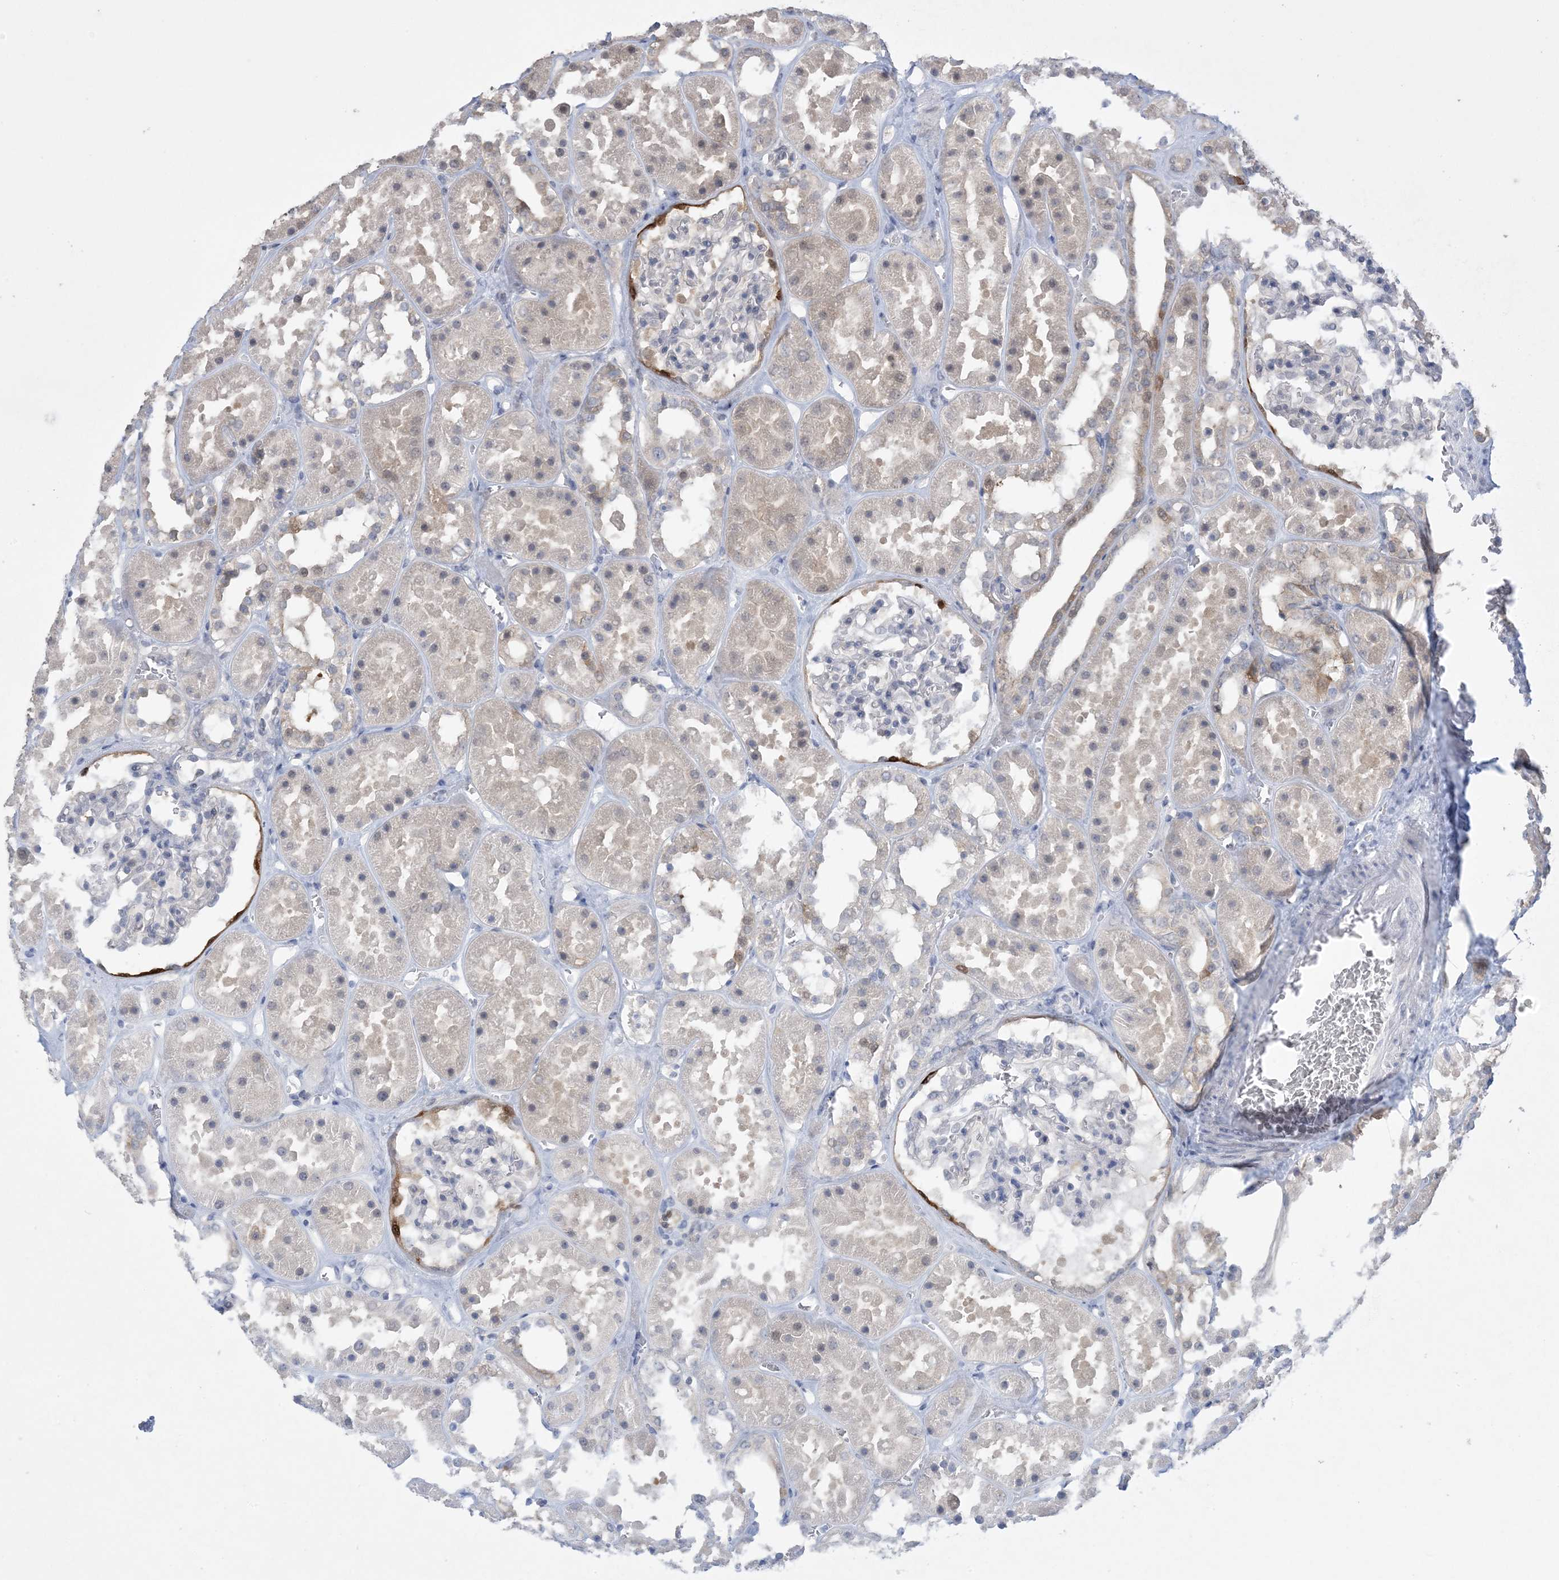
{"staining": {"intensity": "moderate", "quantity": "<25%", "location": "cytoplasmic/membranous"}, "tissue": "kidney", "cell_type": "Cells in glomeruli", "image_type": "normal", "snomed": [{"axis": "morphology", "description": "Normal tissue, NOS"}, {"axis": "topography", "description": "Kidney"}], "caption": "An IHC histopathology image of unremarkable tissue is shown. Protein staining in brown highlights moderate cytoplasmic/membranous positivity in kidney within cells in glomeruli.", "gene": "HMGCS1", "patient": {"sex": "female", "age": 41}}